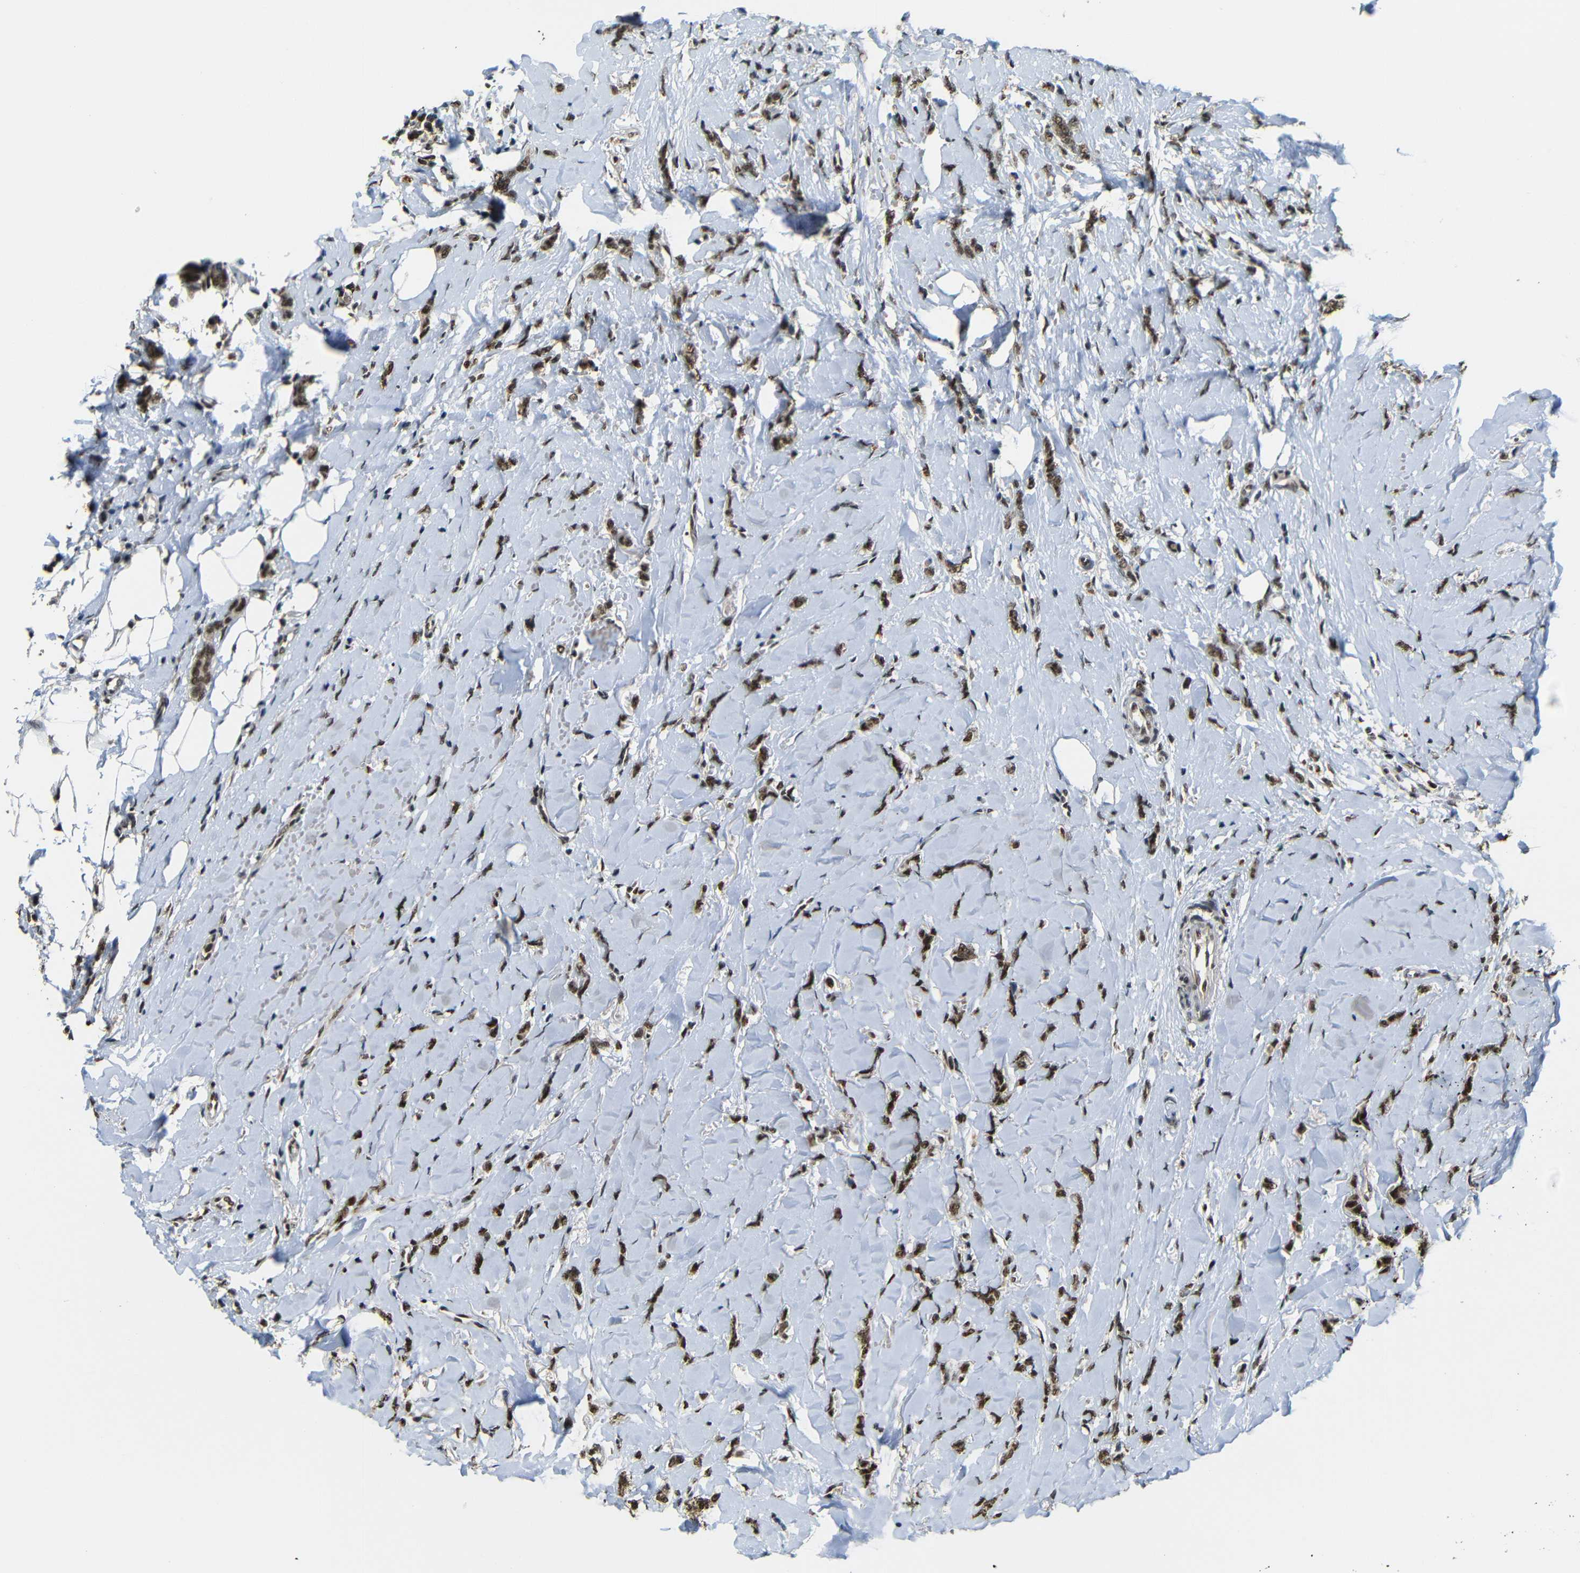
{"staining": {"intensity": "moderate", "quantity": ">75%", "location": "cytoplasmic/membranous,nuclear"}, "tissue": "breast cancer", "cell_type": "Tumor cells", "image_type": "cancer", "snomed": [{"axis": "morphology", "description": "Lobular carcinoma"}, {"axis": "topography", "description": "Skin"}, {"axis": "topography", "description": "Breast"}], "caption": "Immunohistochemical staining of breast cancer reveals moderate cytoplasmic/membranous and nuclear protein expression in about >75% of tumor cells.", "gene": "TCF7L2", "patient": {"sex": "female", "age": 46}}